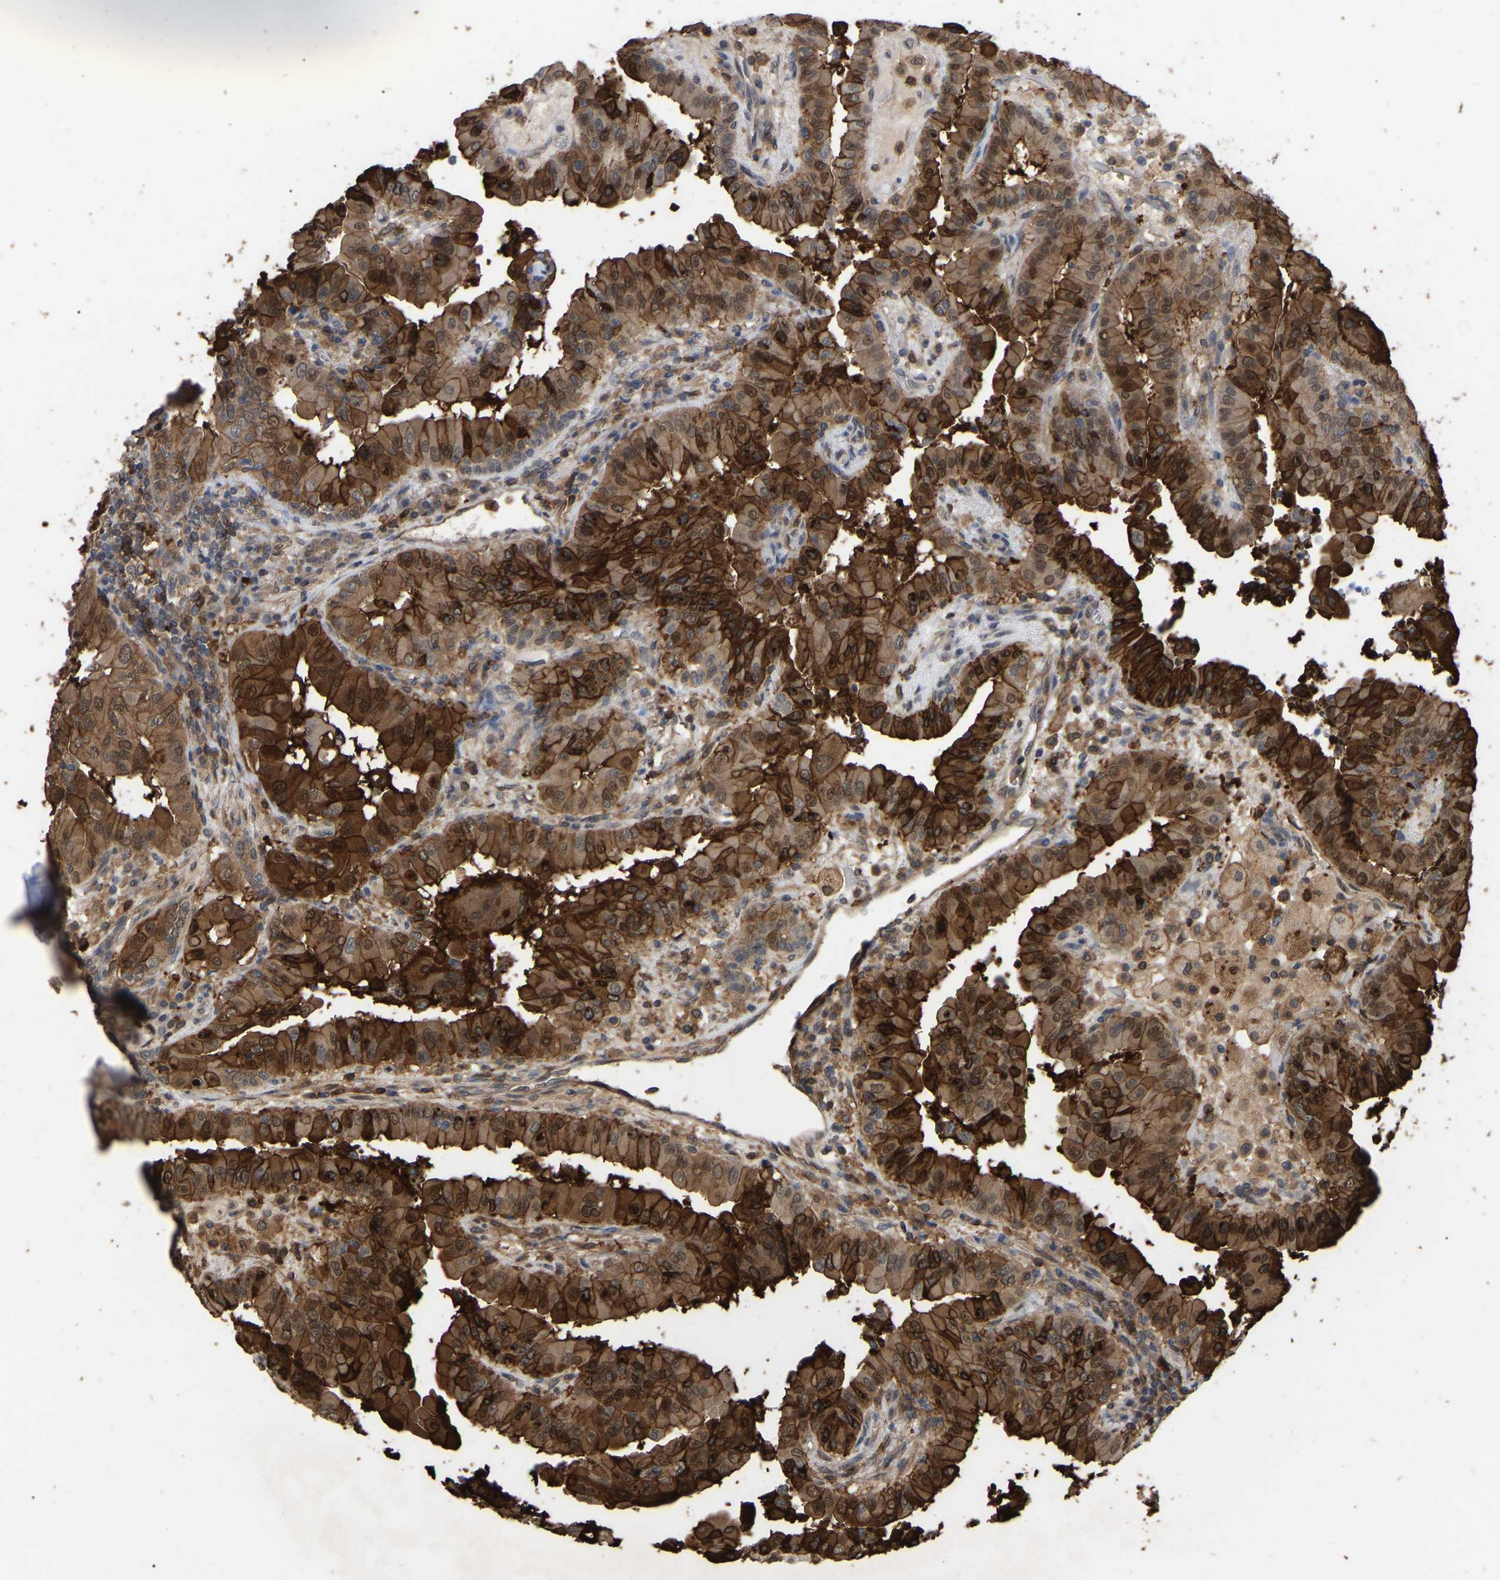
{"staining": {"intensity": "strong", "quantity": ">75%", "location": "cytoplasmic/membranous,nuclear"}, "tissue": "thyroid cancer", "cell_type": "Tumor cells", "image_type": "cancer", "snomed": [{"axis": "morphology", "description": "Papillary adenocarcinoma, NOS"}, {"axis": "topography", "description": "Thyroid gland"}], "caption": "Tumor cells show high levels of strong cytoplasmic/membranous and nuclear expression in about >75% of cells in human thyroid cancer.", "gene": "CIT", "patient": {"sex": "male", "age": 33}}